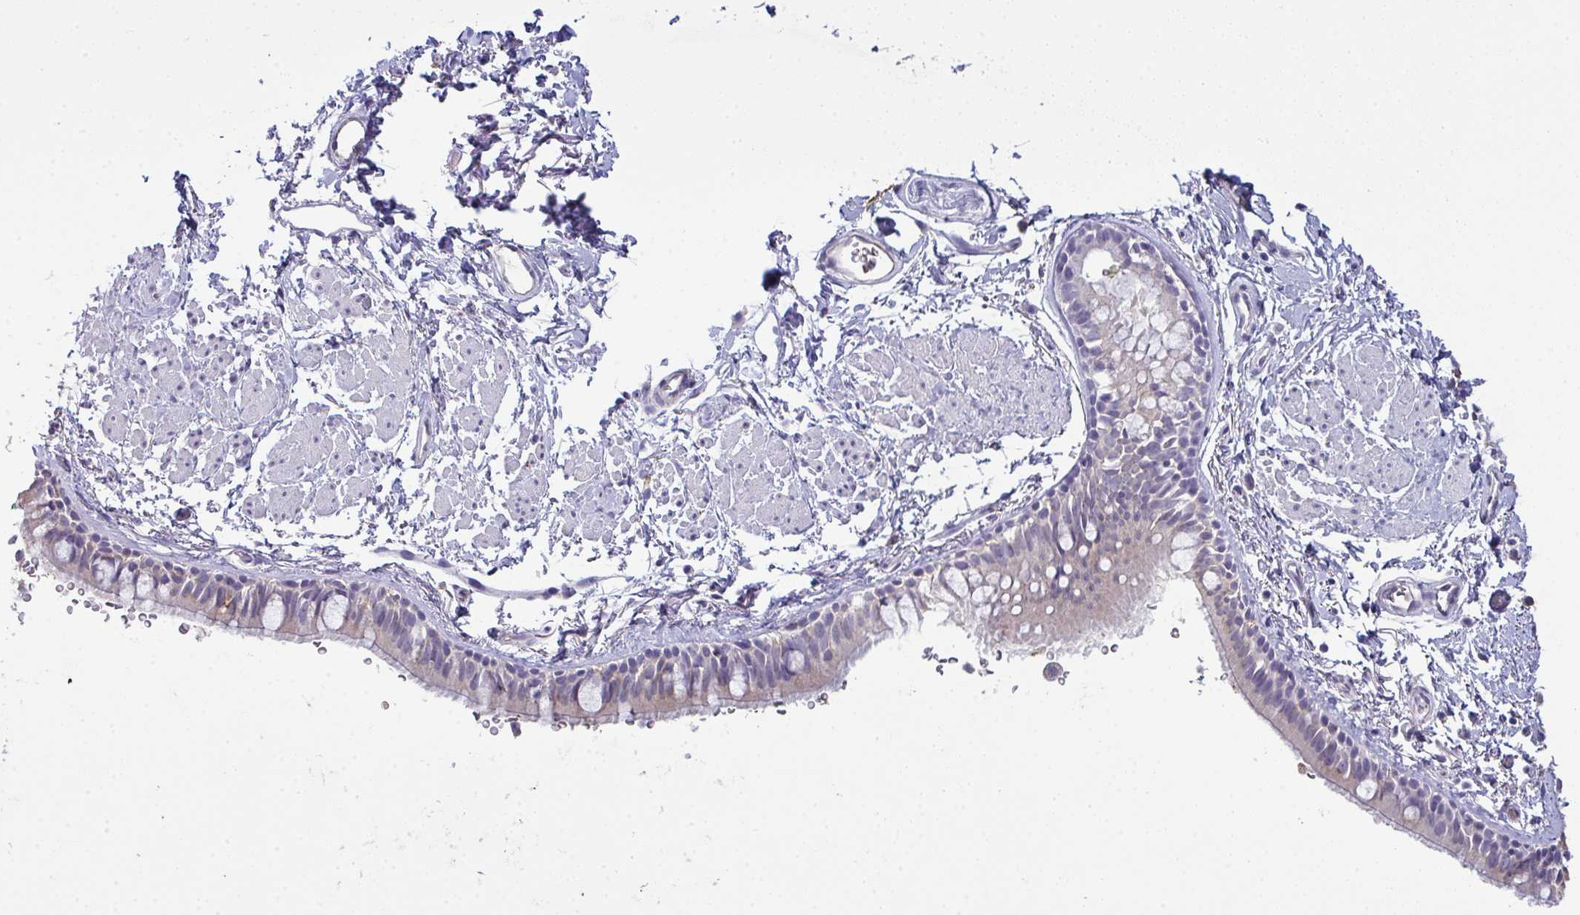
{"staining": {"intensity": "weak", "quantity": "<25%", "location": "cytoplasmic/membranous"}, "tissue": "bronchus", "cell_type": "Respiratory epithelial cells", "image_type": "normal", "snomed": [{"axis": "morphology", "description": "Normal tissue, NOS"}, {"axis": "topography", "description": "Lymph node"}, {"axis": "topography", "description": "Cartilage tissue"}, {"axis": "topography", "description": "Bronchus"}], "caption": "This micrograph is of unremarkable bronchus stained with IHC to label a protein in brown with the nuclei are counter-stained blue. There is no expression in respiratory epithelial cells.", "gene": "ADAM21", "patient": {"sex": "female", "age": 70}}